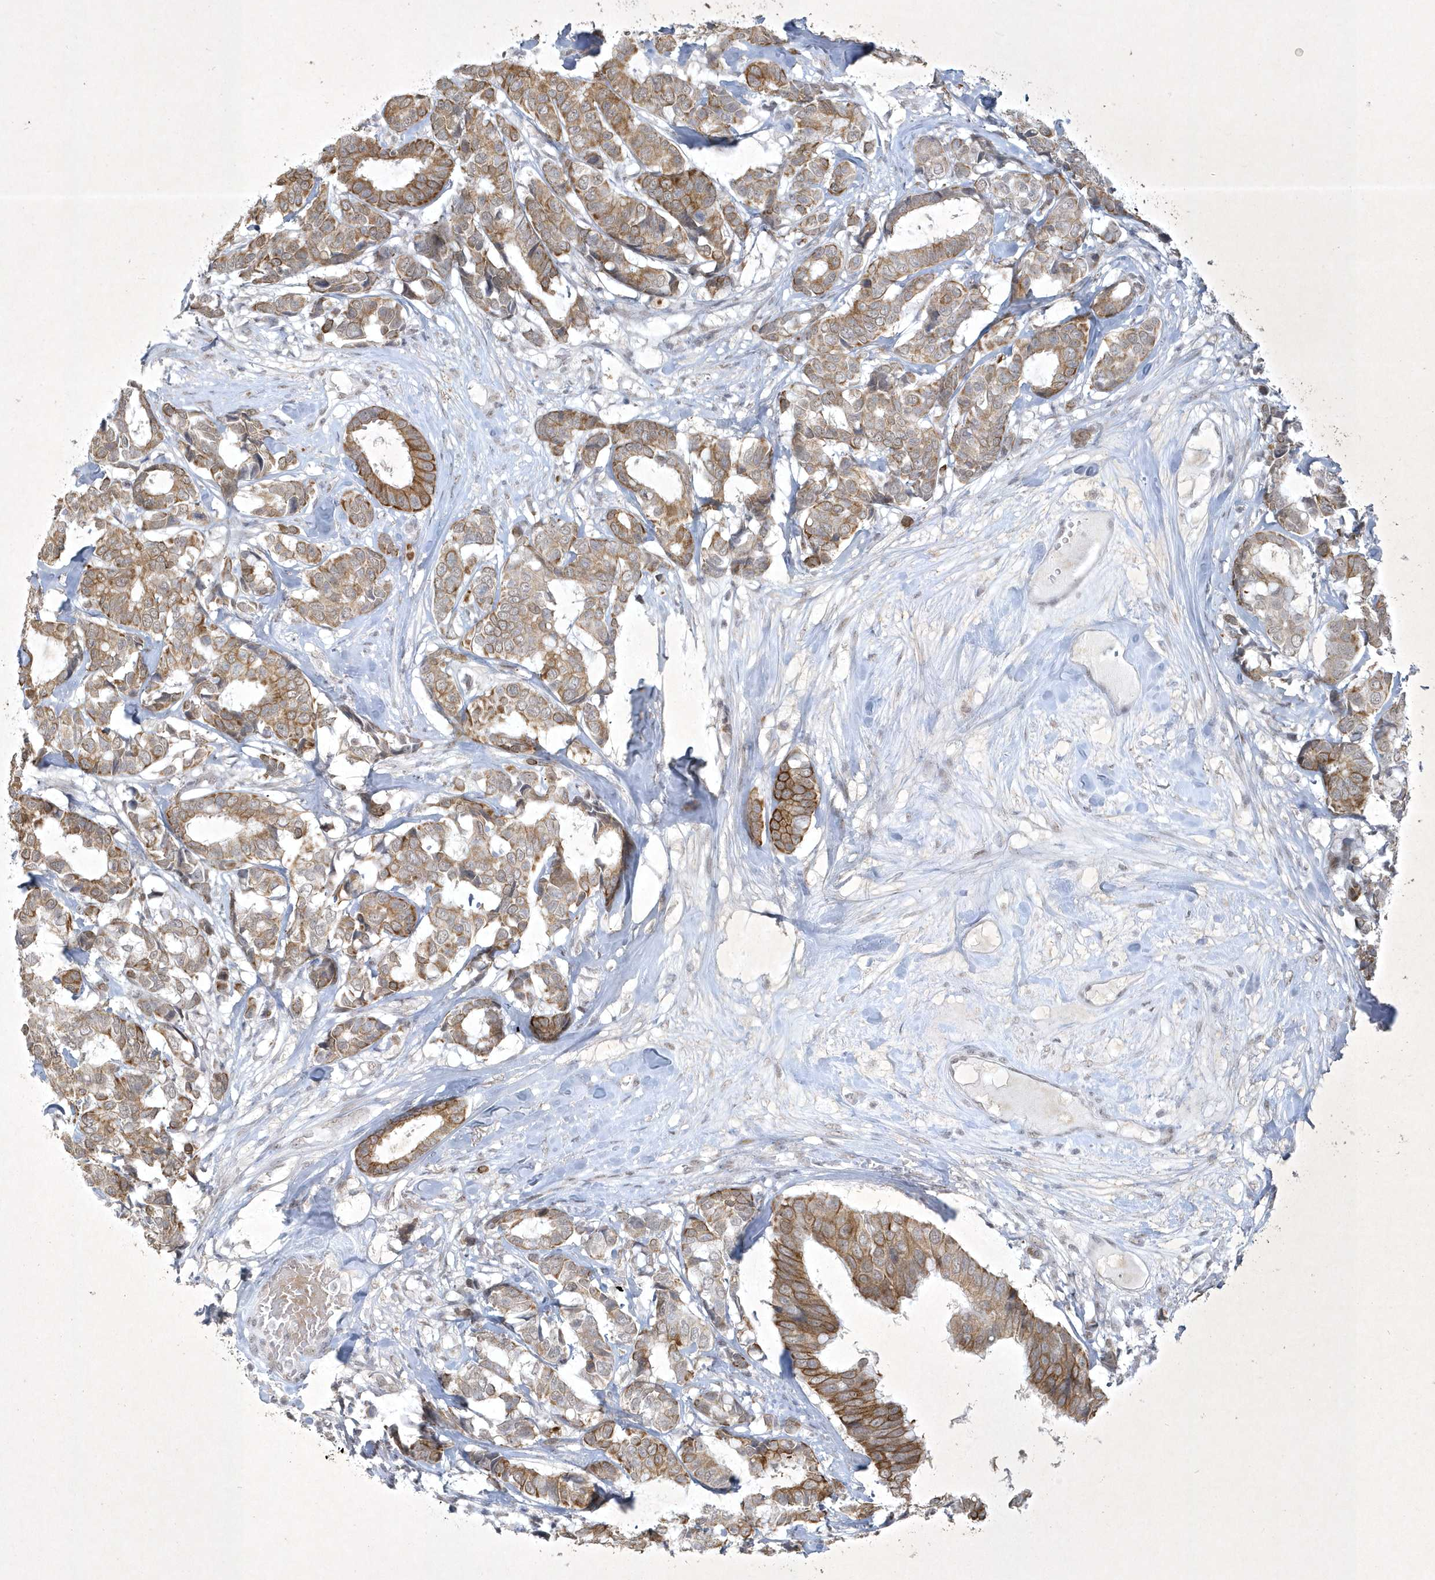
{"staining": {"intensity": "moderate", "quantity": ">75%", "location": "cytoplasmic/membranous"}, "tissue": "breast cancer", "cell_type": "Tumor cells", "image_type": "cancer", "snomed": [{"axis": "morphology", "description": "Duct carcinoma"}, {"axis": "topography", "description": "Breast"}], "caption": "Immunohistochemical staining of human breast cancer (infiltrating ductal carcinoma) exhibits medium levels of moderate cytoplasmic/membranous protein staining in approximately >75% of tumor cells. Nuclei are stained in blue.", "gene": "ZBTB9", "patient": {"sex": "female", "age": 87}}